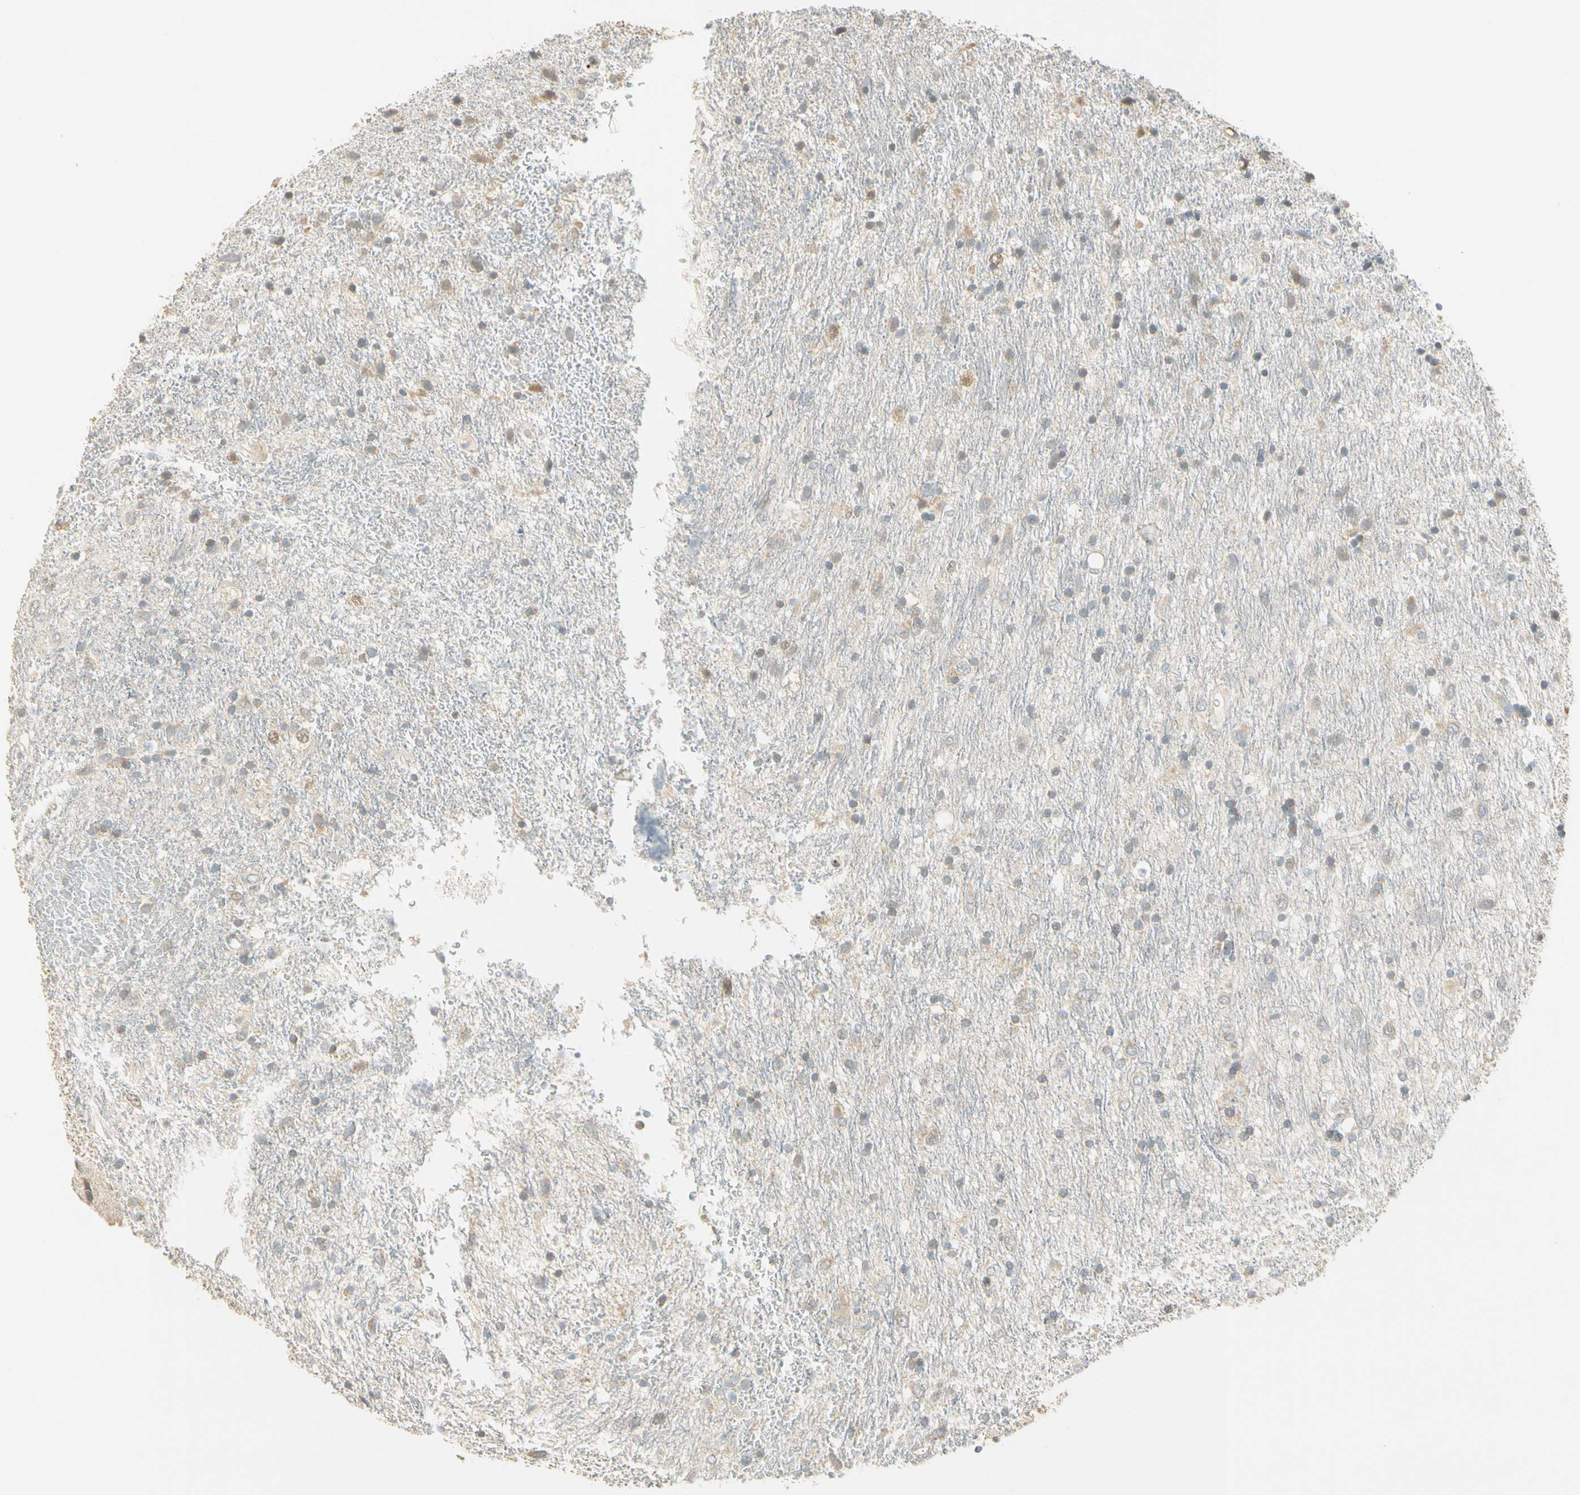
{"staining": {"intensity": "weak", "quantity": "25%-75%", "location": "cytoplasmic/membranous"}, "tissue": "glioma", "cell_type": "Tumor cells", "image_type": "cancer", "snomed": [{"axis": "morphology", "description": "Glioma, malignant, Low grade"}, {"axis": "topography", "description": "Brain"}], "caption": "About 25%-75% of tumor cells in malignant glioma (low-grade) exhibit weak cytoplasmic/membranous protein staining as visualized by brown immunohistochemical staining.", "gene": "RAD18", "patient": {"sex": "male", "age": 77}}